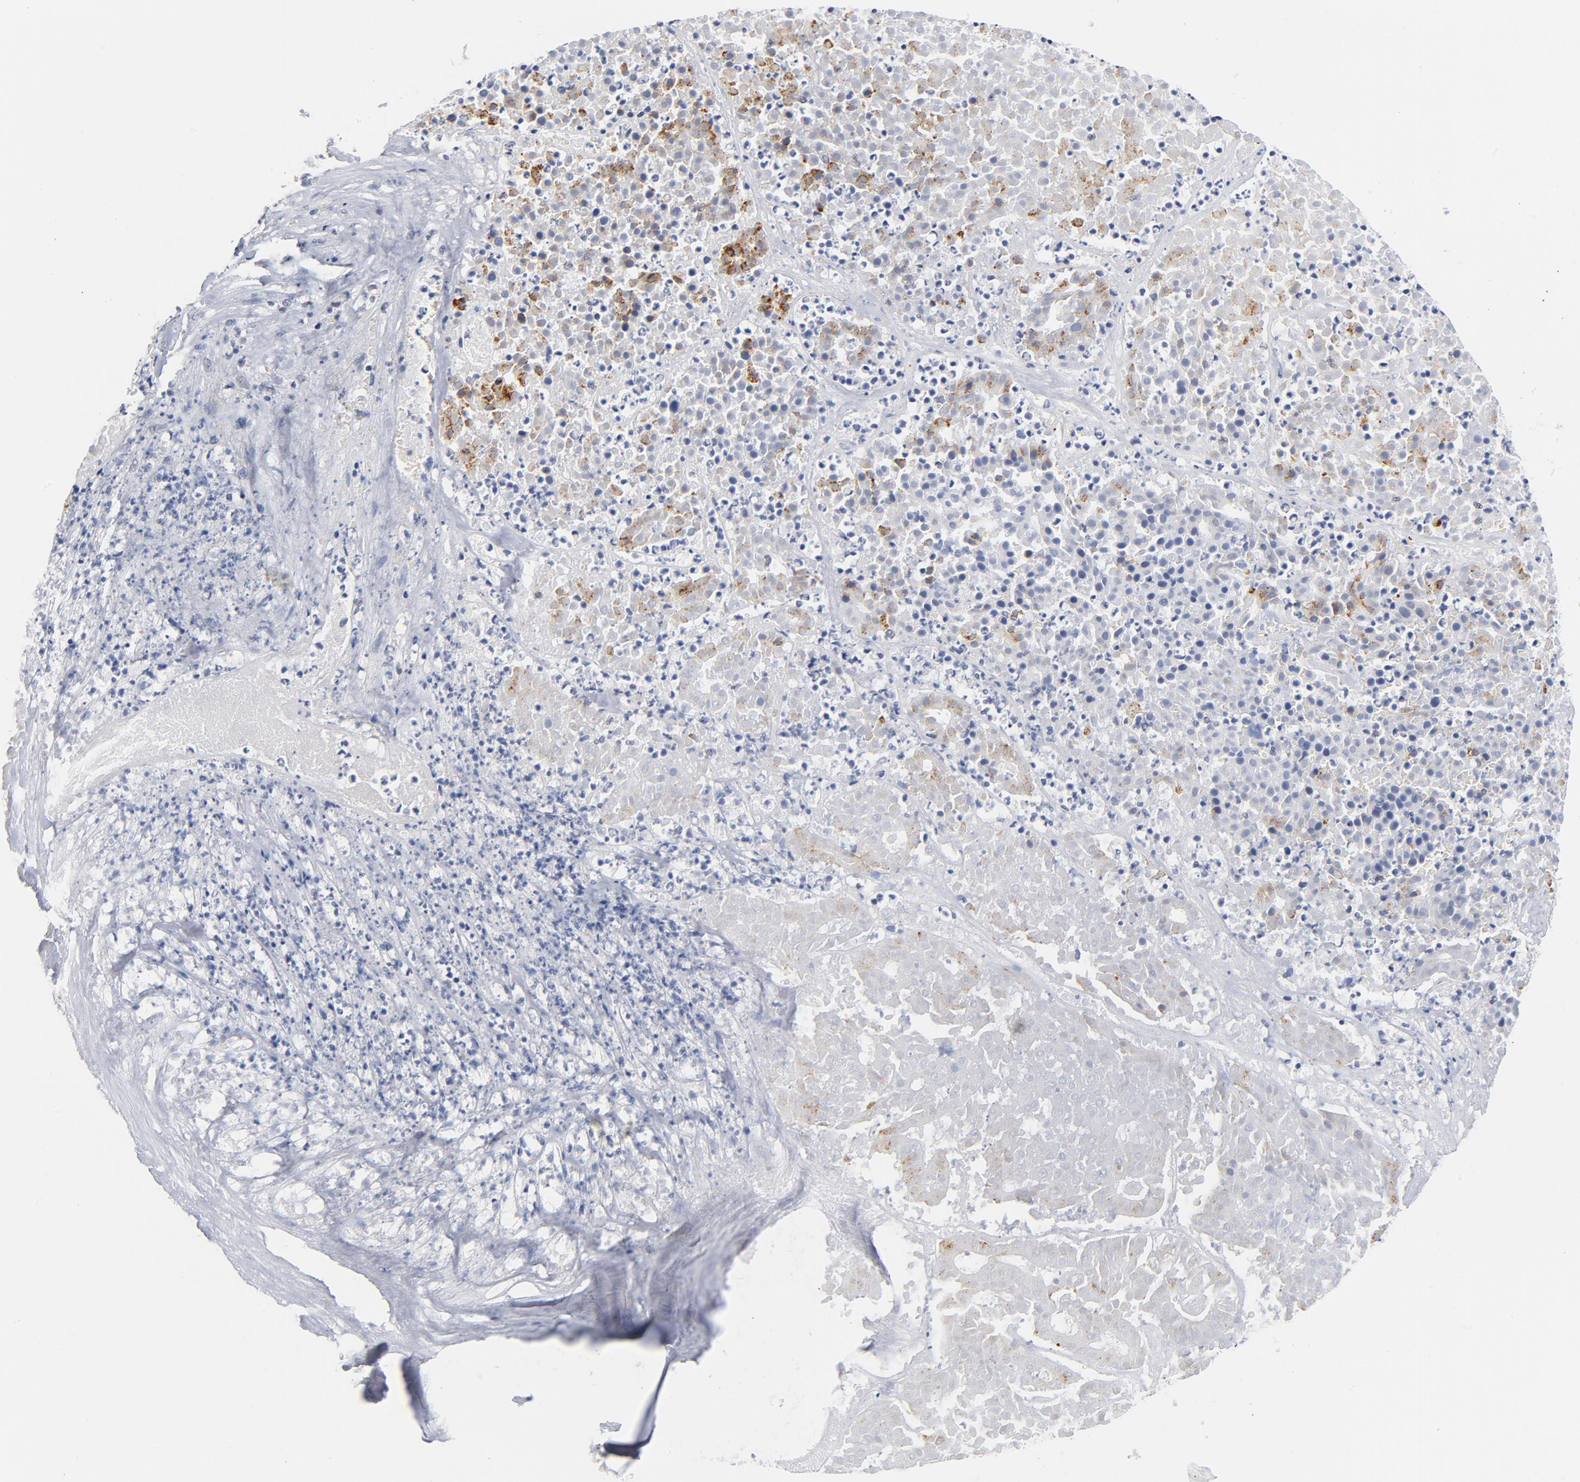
{"staining": {"intensity": "moderate", "quantity": "25%-75%", "location": "cytoplasmic/membranous,nuclear"}, "tissue": "pancreatic cancer", "cell_type": "Tumor cells", "image_type": "cancer", "snomed": [{"axis": "morphology", "description": "Adenocarcinoma, NOS"}, {"axis": "topography", "description": "Pancreas"}], "caption": "Immunohistochemistry (IHC) (DAB (3,3'-diaminobenzidine)) staining of human pancreatic adenocarcinoma displays moderate cytoplasmic/membranous and nuclear protein expression in about 25%-75% of tumor cells.", "gene": "BAP1", "patient": {"sex": "male", "age": 50}}